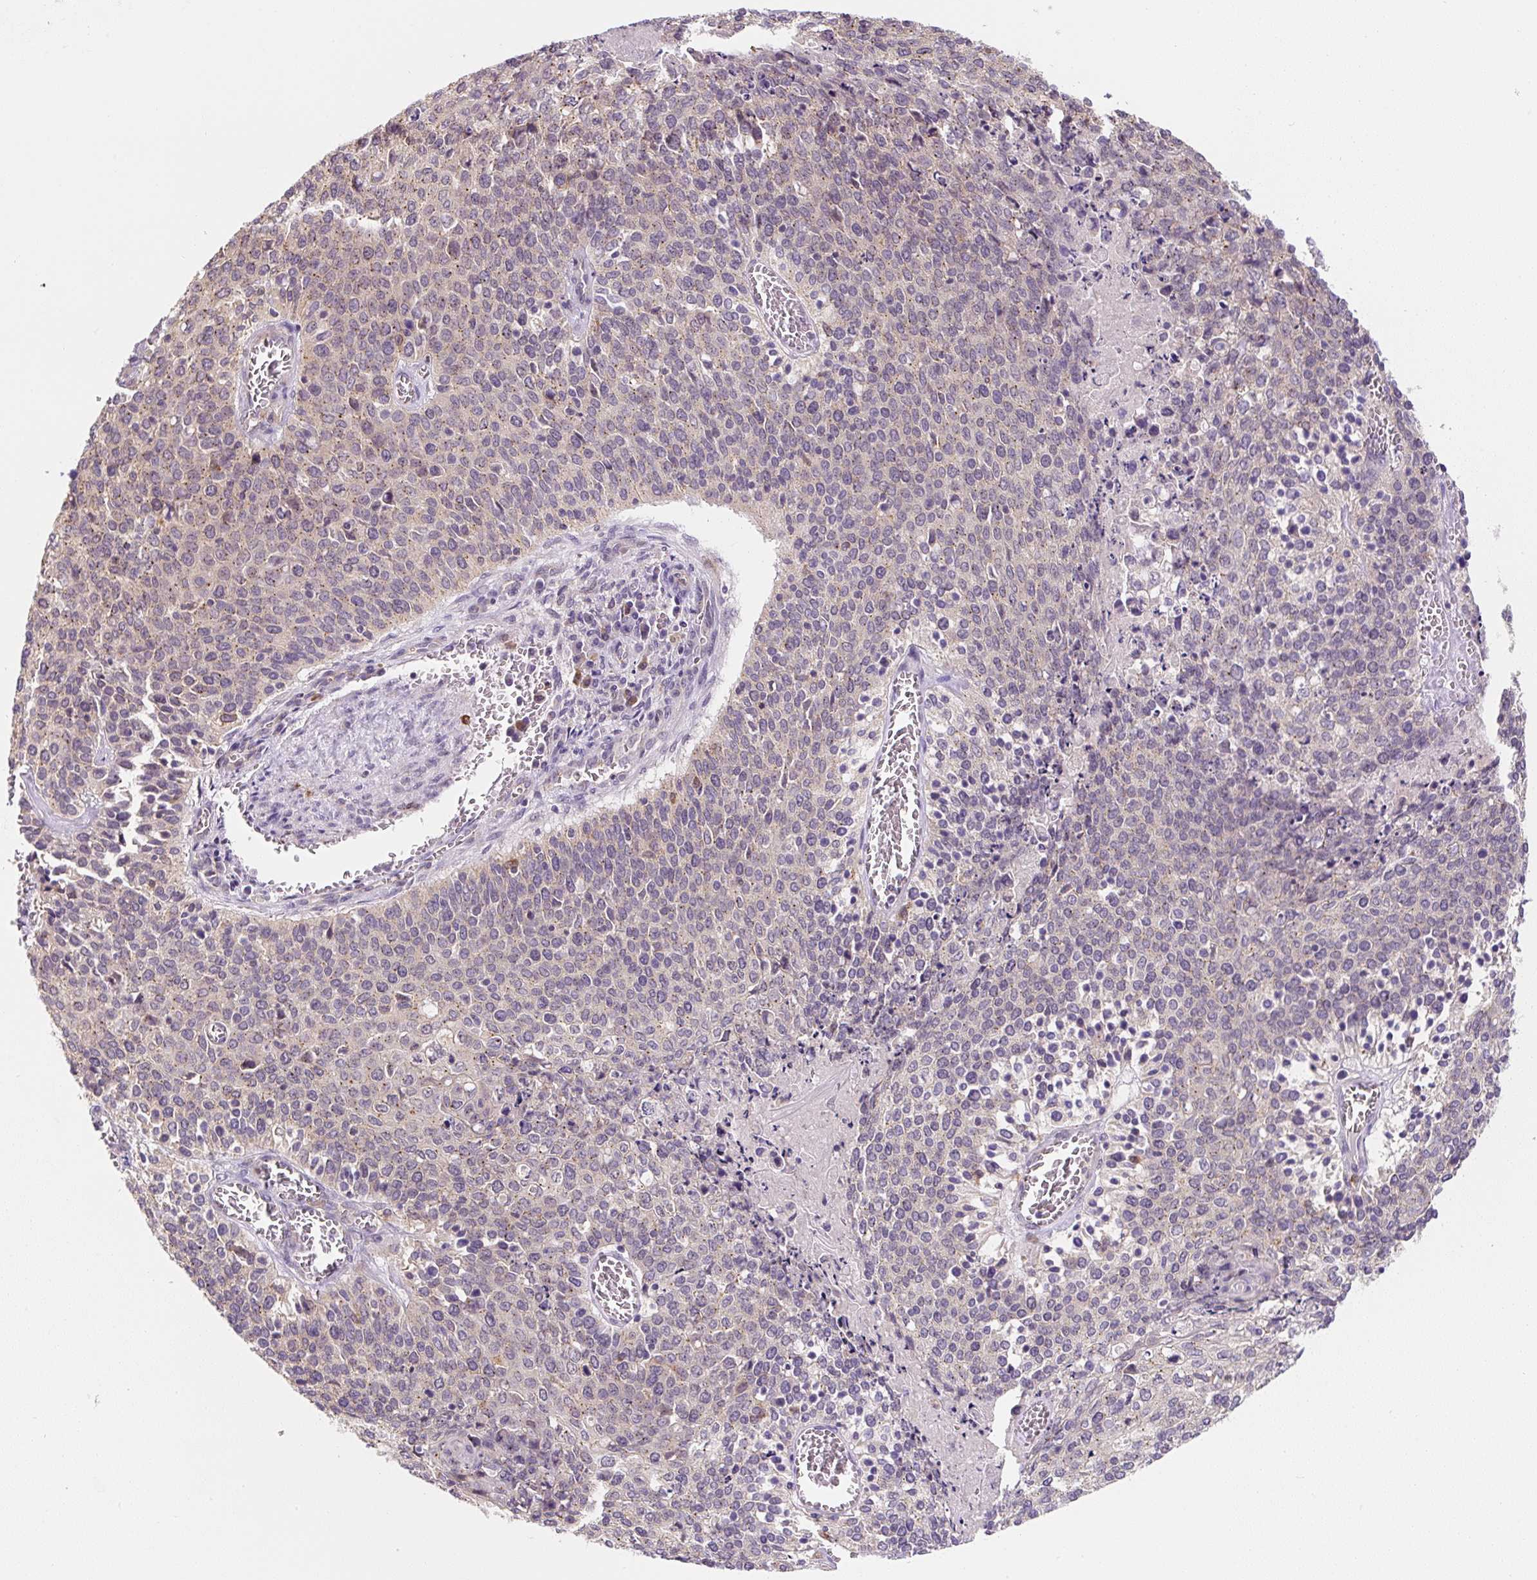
{"staining": {"intensity": "weak", "quantity": "25%-75%", "location": "cytoplasmic/membranous"}, "tissue": "cervical cancer", "cell_type": "Tumor cells", "image_type": "cancer", "snomed": [{"axis": "morphology", "description": "Squamous cell carcinoma, NOS"}, {"axis": "topography", "description": "Cervix"}], "caption": "Immunohistochemical staining of cervical squamous cell carcinoma displays low levels of weak cytoplasmic/membranous staining in about 25%-75% of tumor cells.", "gene": "PLA2G4A", "patient": {"sex": "female", "age": 39}}